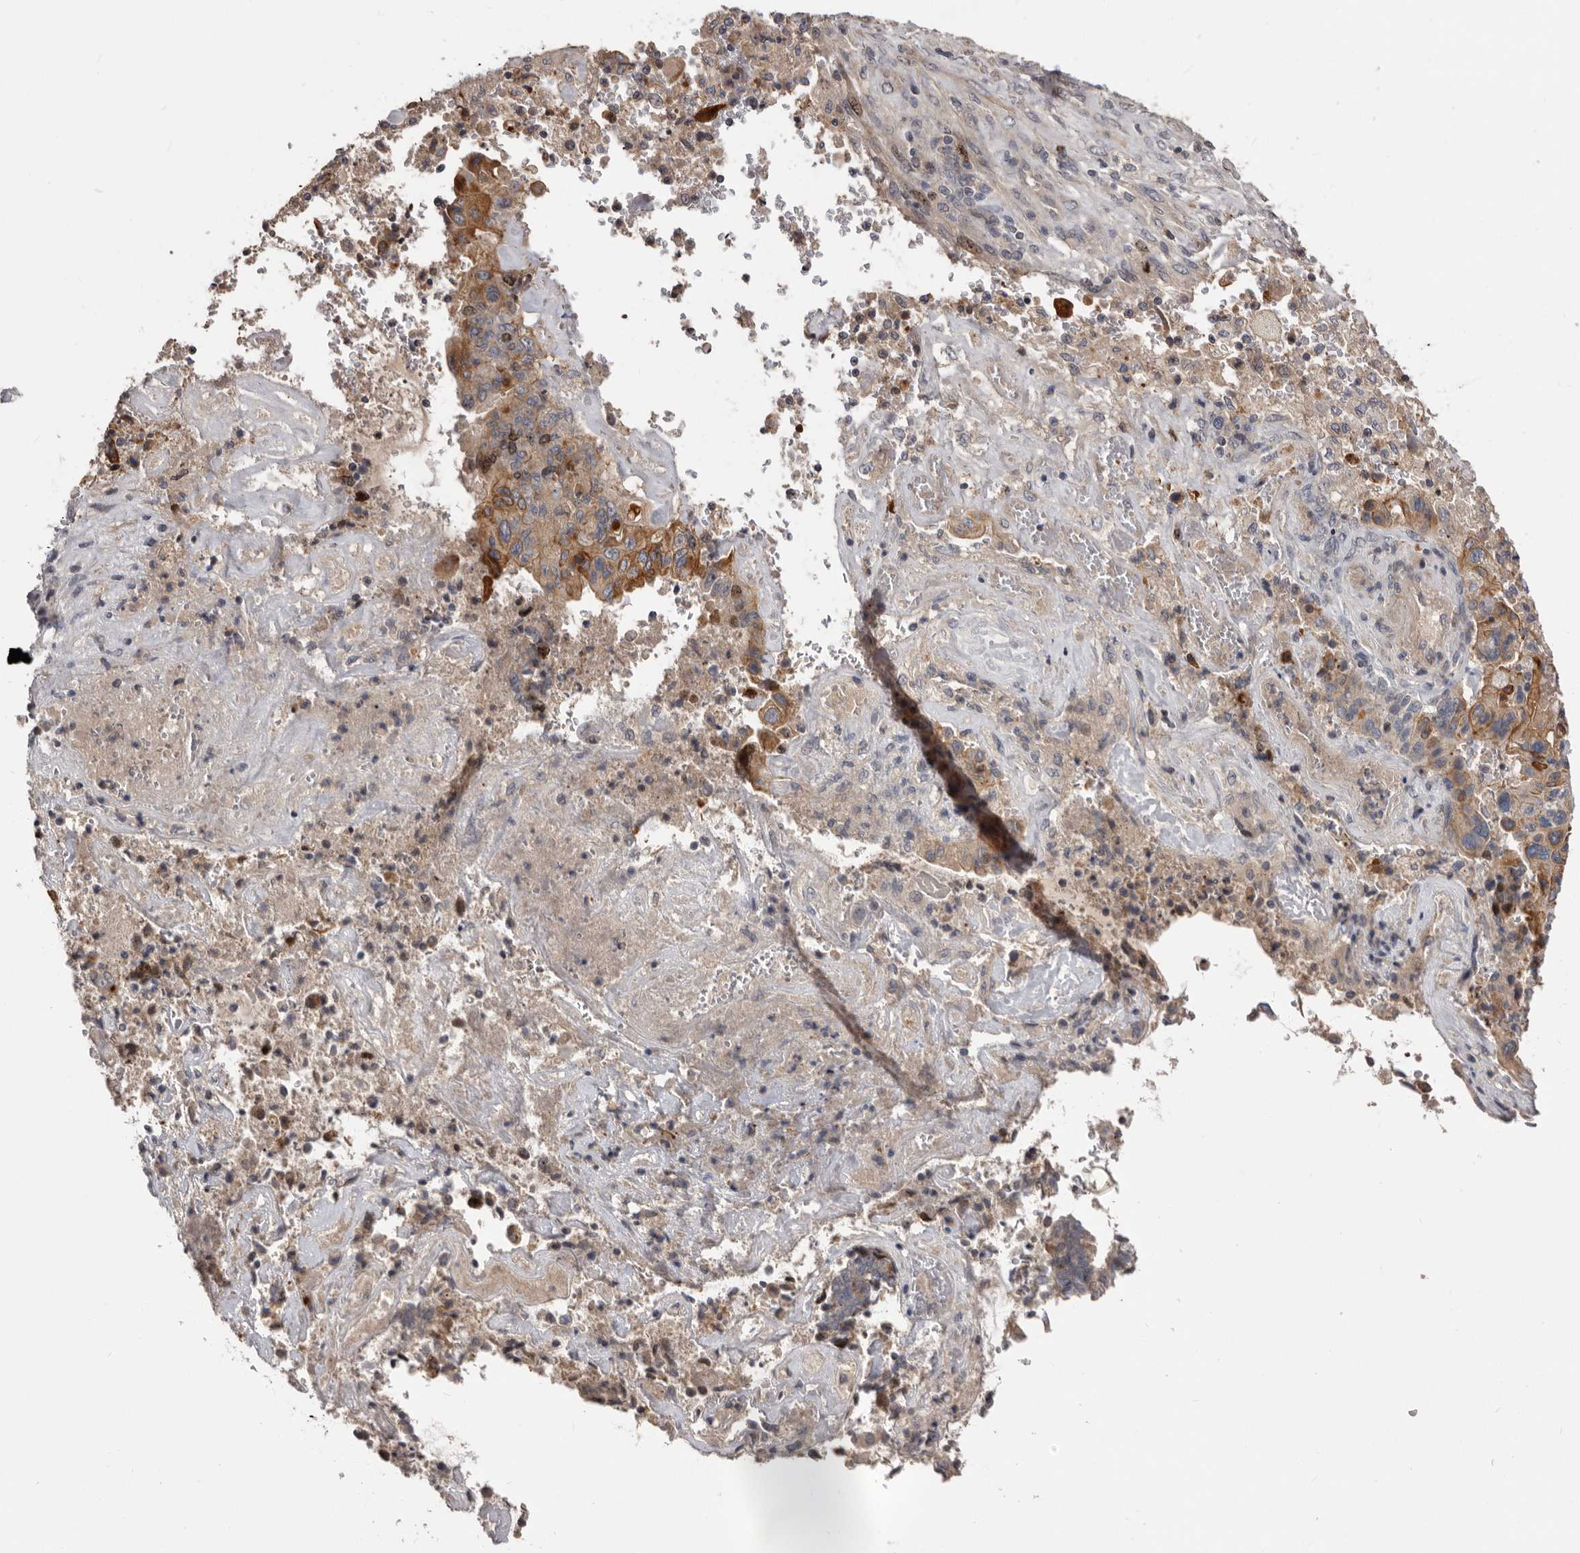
{"staining": {"intensity": "moderate", "quantity": "<25%", "location": "cytoplasmic/membranous,nuclear"}, "tissue": "endometrial cancer", "cell_type": "Tumor cells", "image_type": "cancer", "snomed": [{"axis": "morphology", "description": "Adenocarcinoma, NOS"}, {"axis": "topography", "description": "Endometrium"}], "caption": "Endometrial cancer (adenocarcinoma) stained for a protein (brown) shows moderate cytoplasmic/membranous and nuclear positive staining in approximately <25% of tumor cells.", "gene": "CDCA8", "patient": {"sex": "female", "age": 80}}